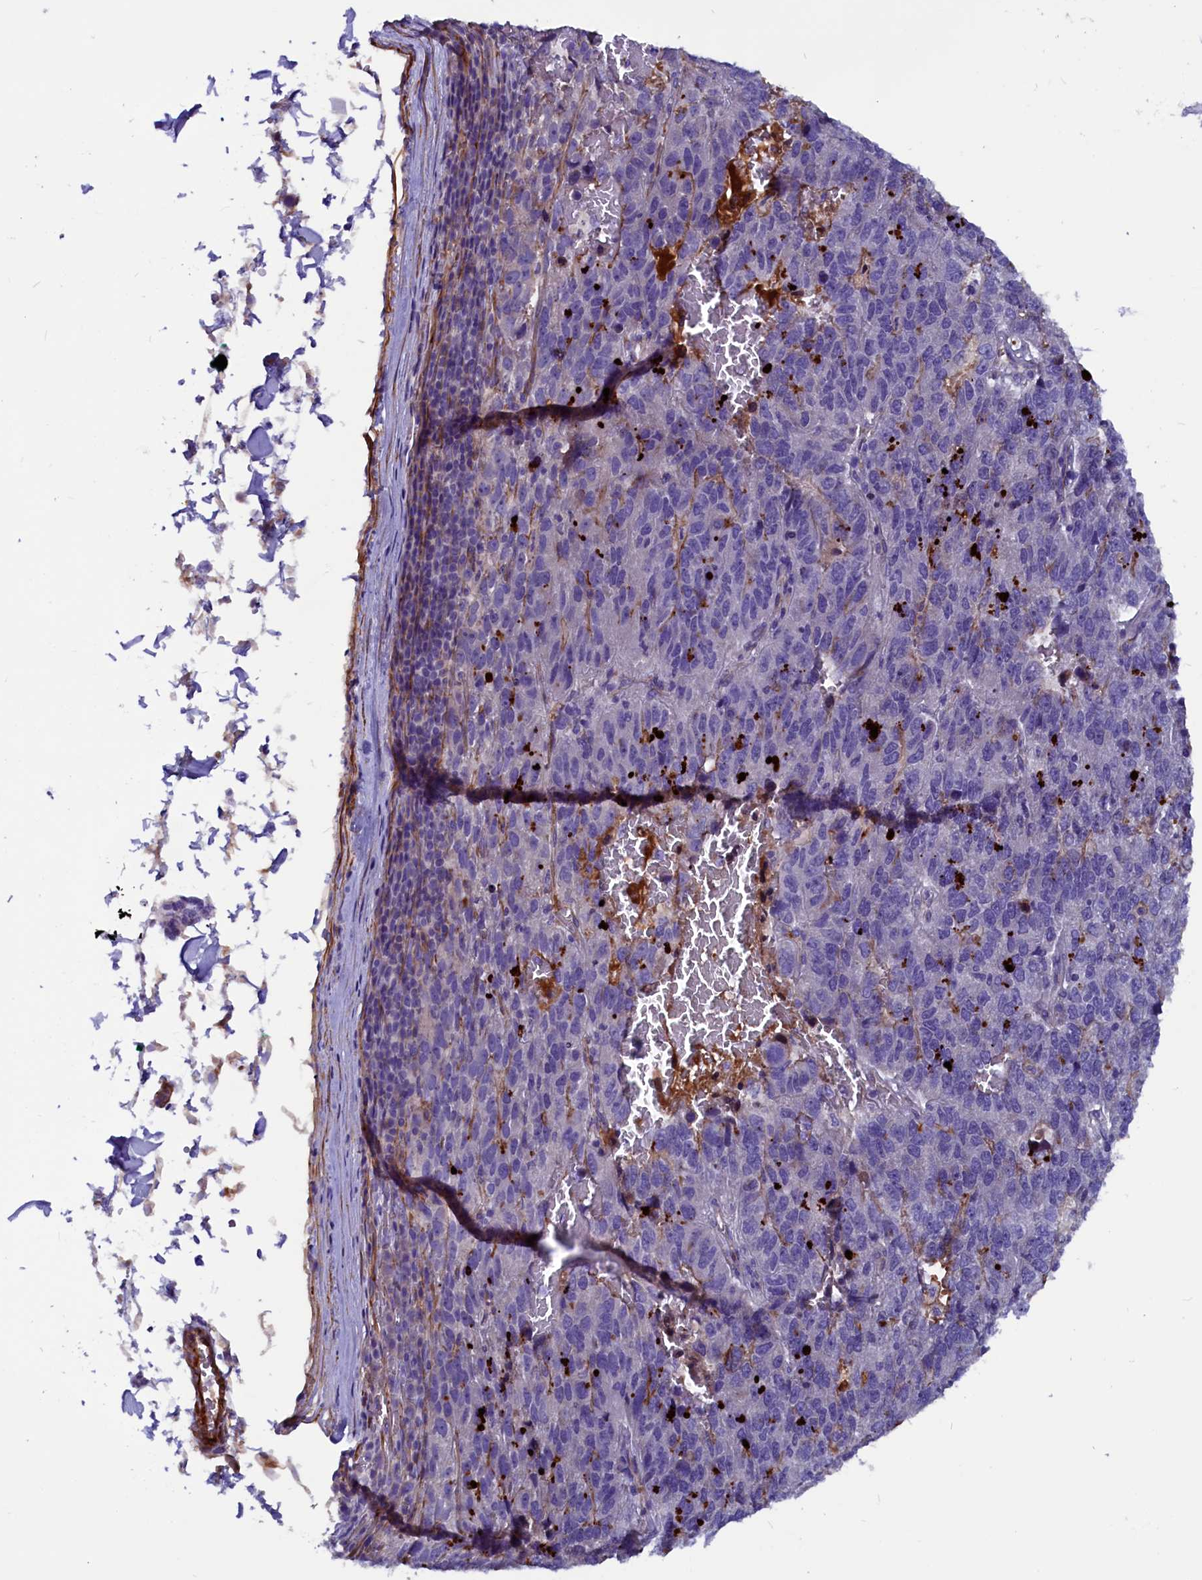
{"staining": {"intensity": "negative", "quantity": "none", "location": "none"}, "tissue": "pancreatic cancer", "cell_type": "Tumor cells", "image_type": "cancer", "snomed": [{"axis": "morphology", "description": "Adenocarcinoma, NOS"}, {"axis": "topography", "description": "Pancreas"}], "caption": "High magnification brightfield microscopy of adenocarcinoma (pancreatic) stained with DAB (3,3'-diaminobenzidine) (brown) and counterstained with hematoxylin (blue): tumor cells show no significant positivity.", "gene": "ZNF749", "patient": {"sex": "female", "age": 61}}